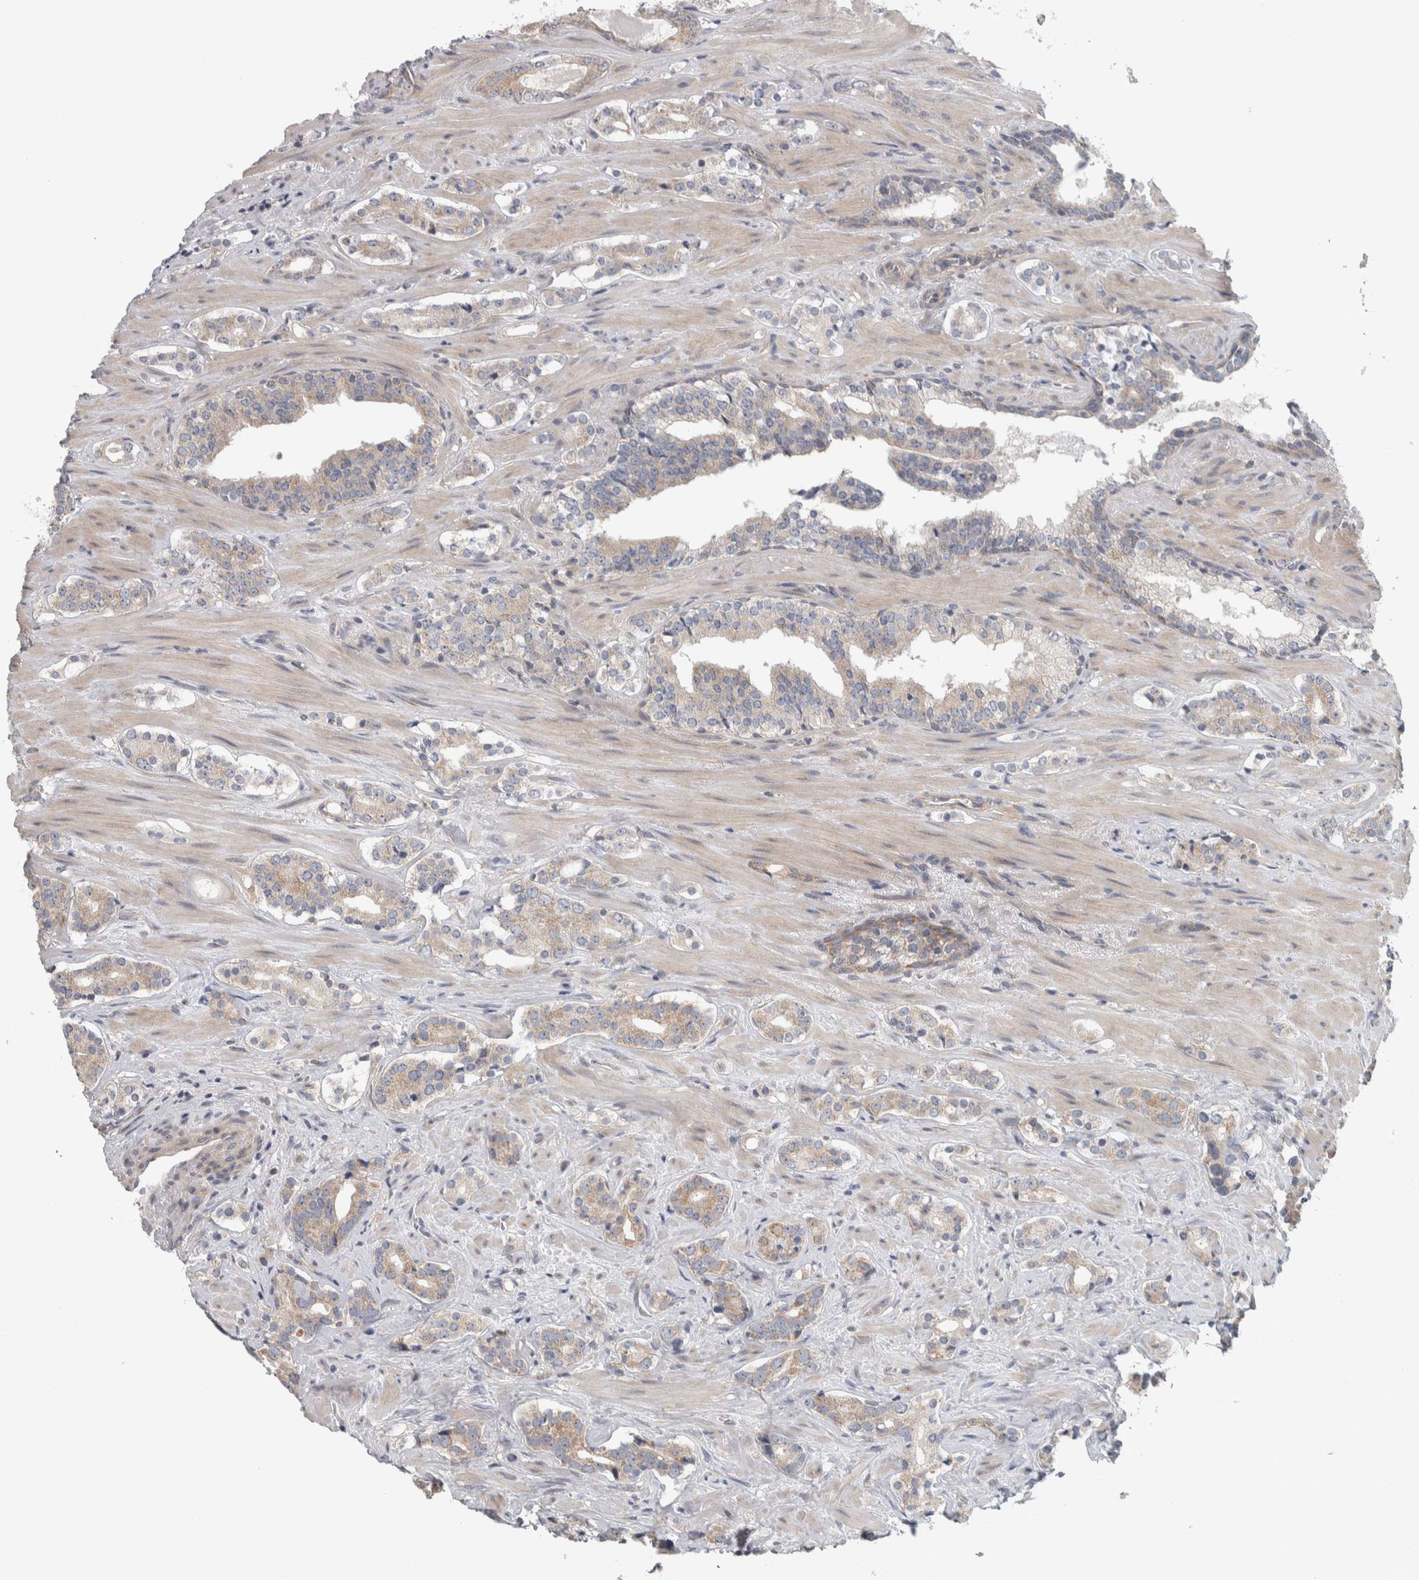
{"staining": {"intensity": "weak", "quantity": ">75%", "location": "cytoplasmic/membranous"}, "tissue": "prostate cancer", "cell_type": "Tumor cells", "image_type": "cancer", "snomed": [{"axis": "morphology", "description": "Adenocarcinoma, High grade"}, {"axis": "topography", "description": "Prostate"}], "caption": "This is an image of immunohistochemistry staining of prostate cancer, which shows weak staining in the cytoplasmic/membranous of tumor cells.", "gene": "CWC27", "patient": {"sex": "male", "age": 71}}